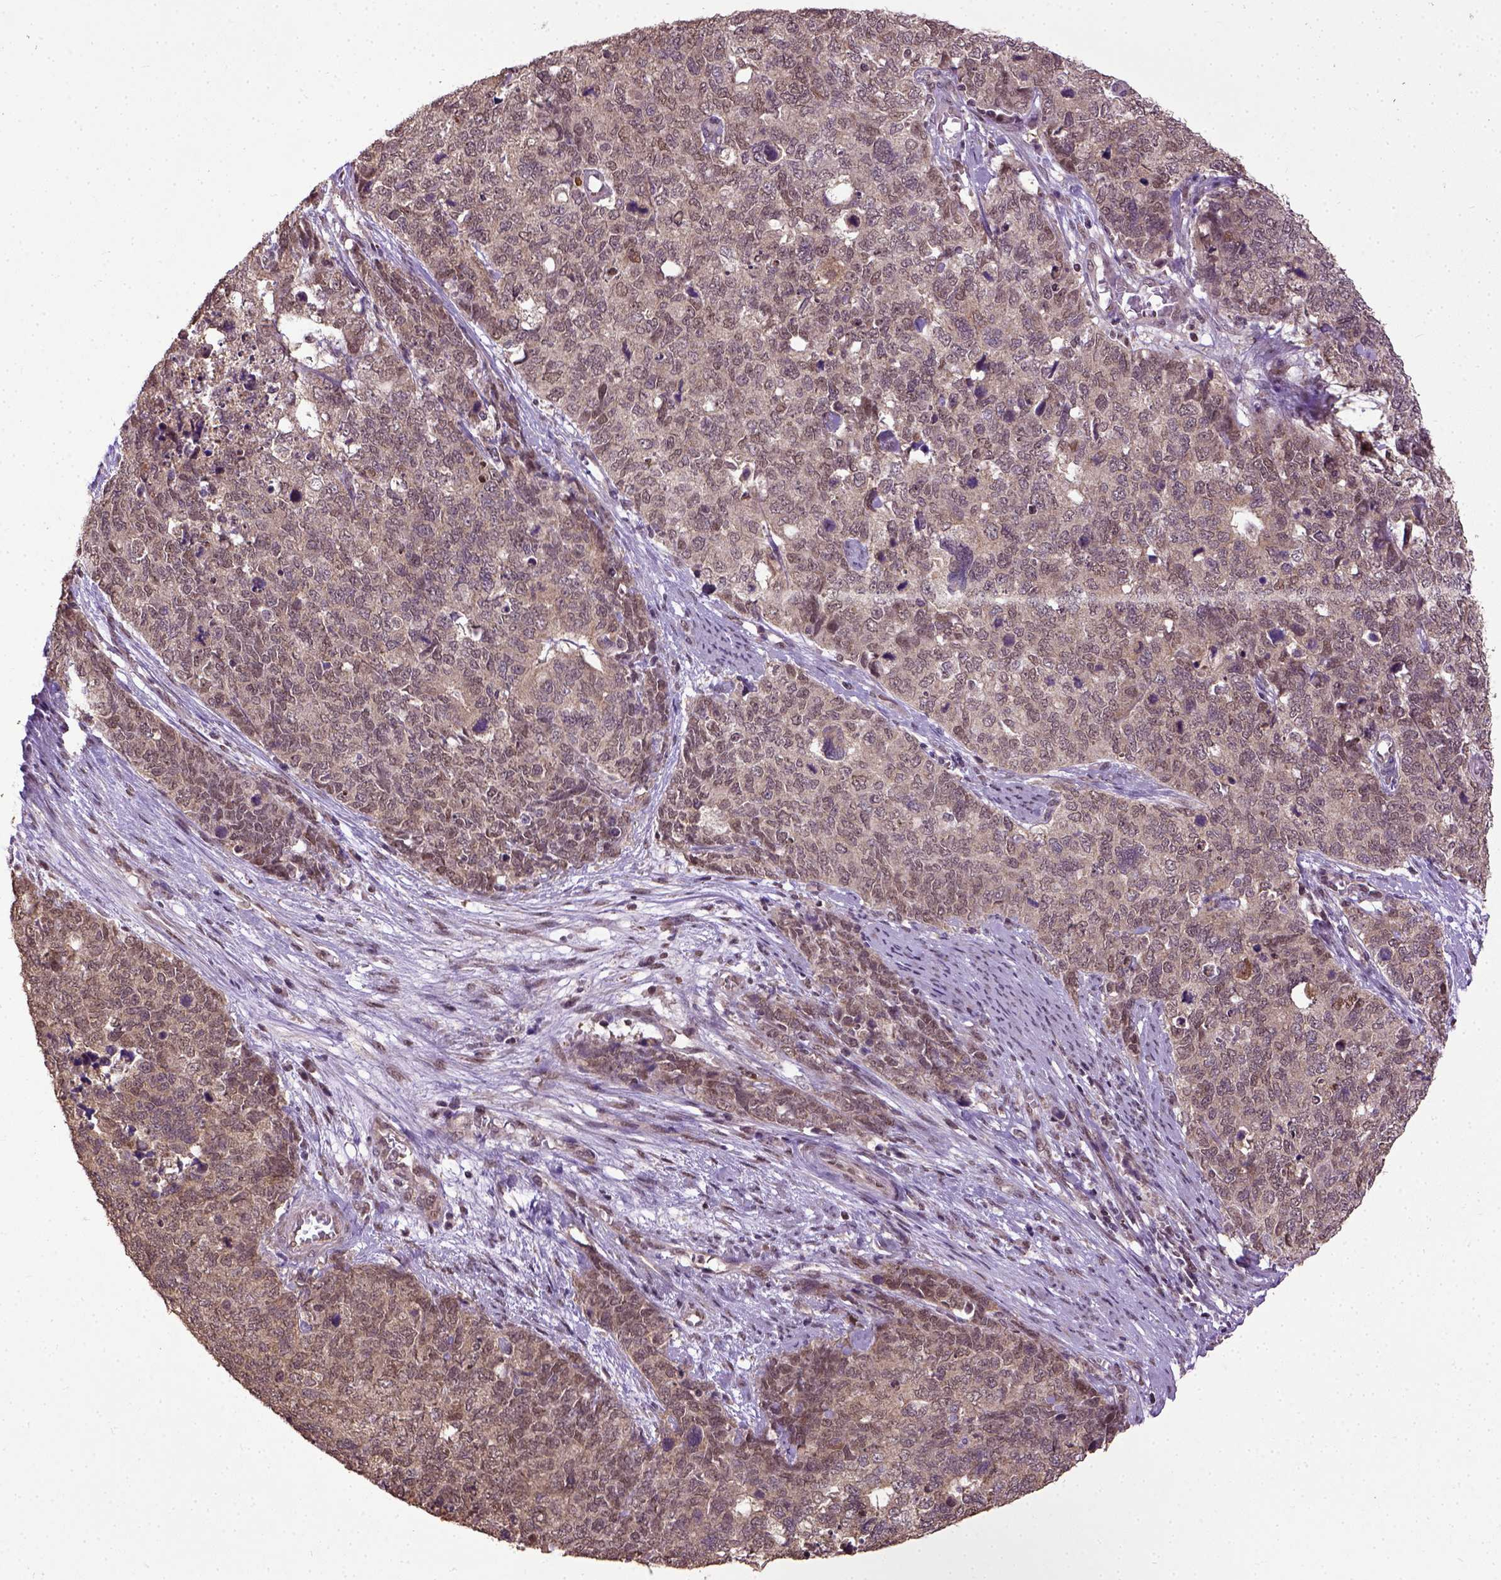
{"staining": {"intensity": "moderate", "quantity": "<25%", "location": "cytoplasmic/membranous"}, "tissue": "cervical cancer", "cell_type": "Tumor cells", "image_type": "cancer", "snomed": [{"axis": "morphology", "description": "Squamous cell carcinoma, NOS"}, {"axis": "topography", "description": "Cervix"}], "caption": "Brown immunohistochemical staining in human cervical squamous cell carcinoma displays moderate cytoplasmic/membranous positivity in approximately <25% of tumor cells.", "gene": "UBA3", "patient": {"sex": "female", "age": 63}}